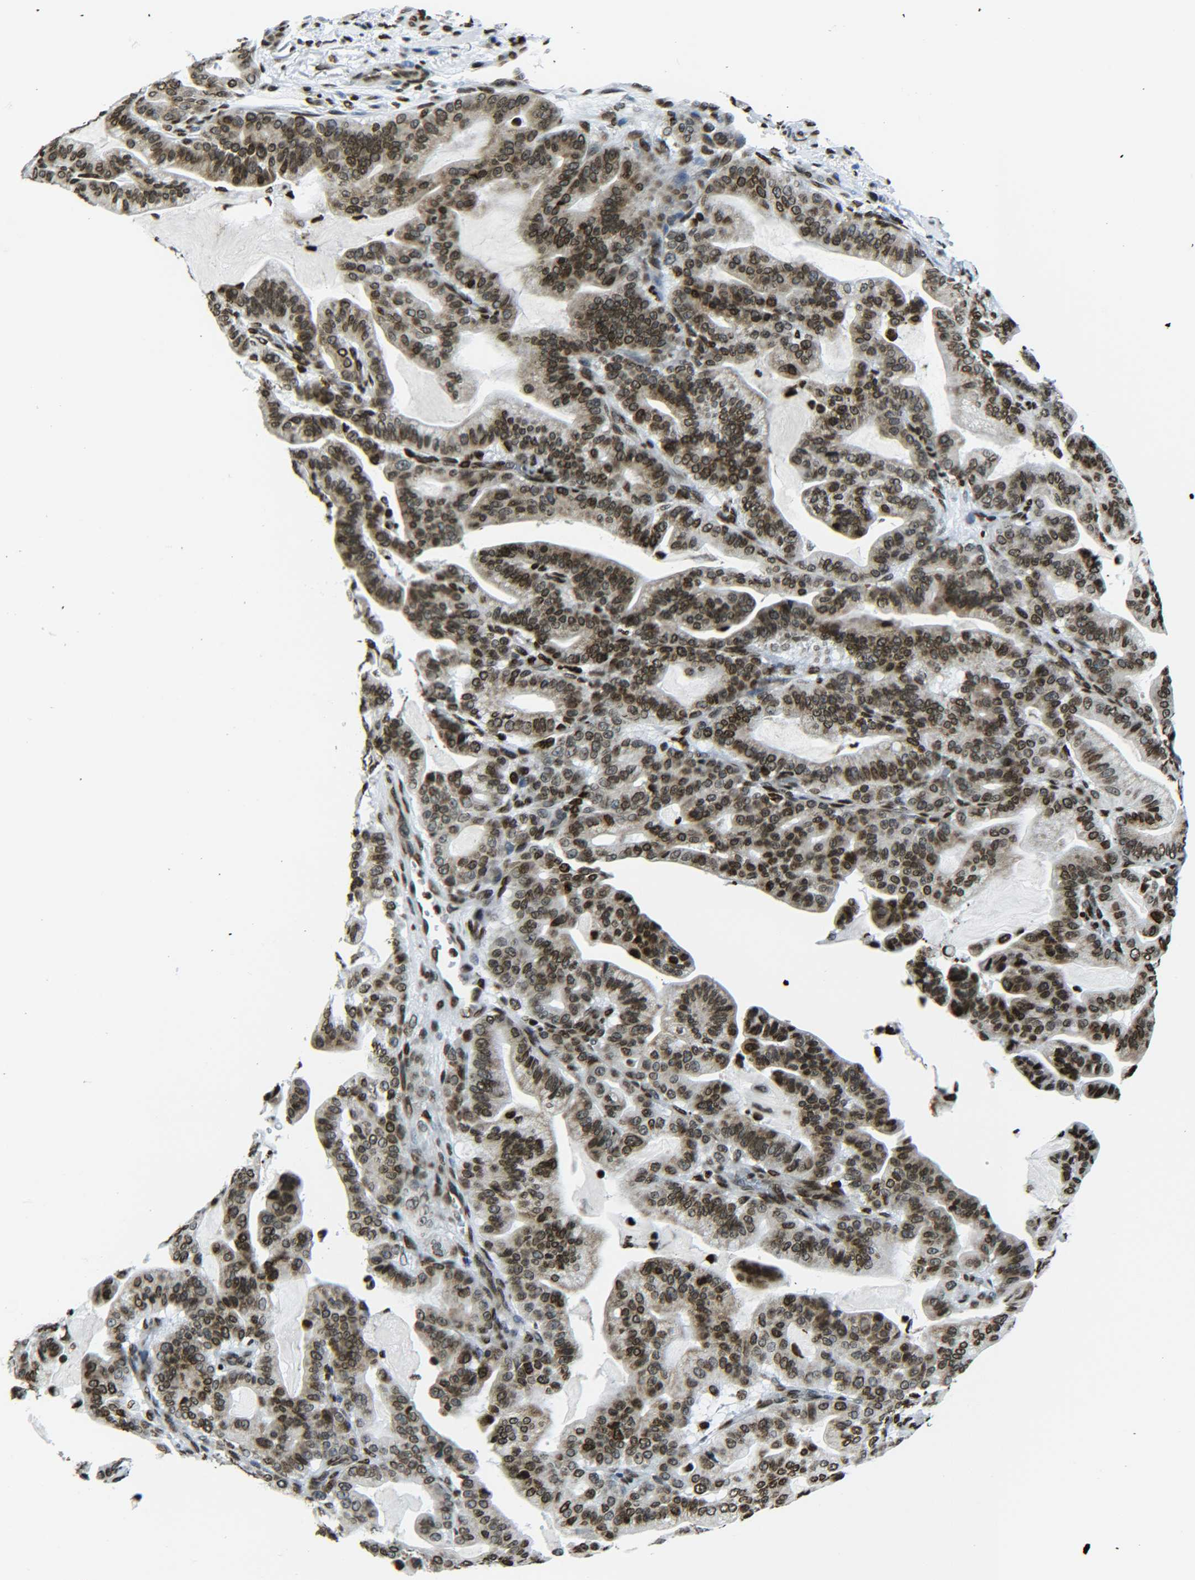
{"staining": {"intensity": "strong", "quantity": ">75%", "location": "nuclear"}, "tissue": "pancreatic cancer", "cell_type": "Tumor cells", "image_type": "cancer", "snomed": [{"axis": "morphology", "description": "Adenocarcinoma, NOS"}, {"axis": "topography", "description": "Pancreas"}], "caption": "Pancreatic adenocarcinoma stained for a protein (brown) displays strong nuclear positive staining in about >75% of tumor cells.", "gene": "H2AX", "patient": {"sex": "male", "age": 63}}